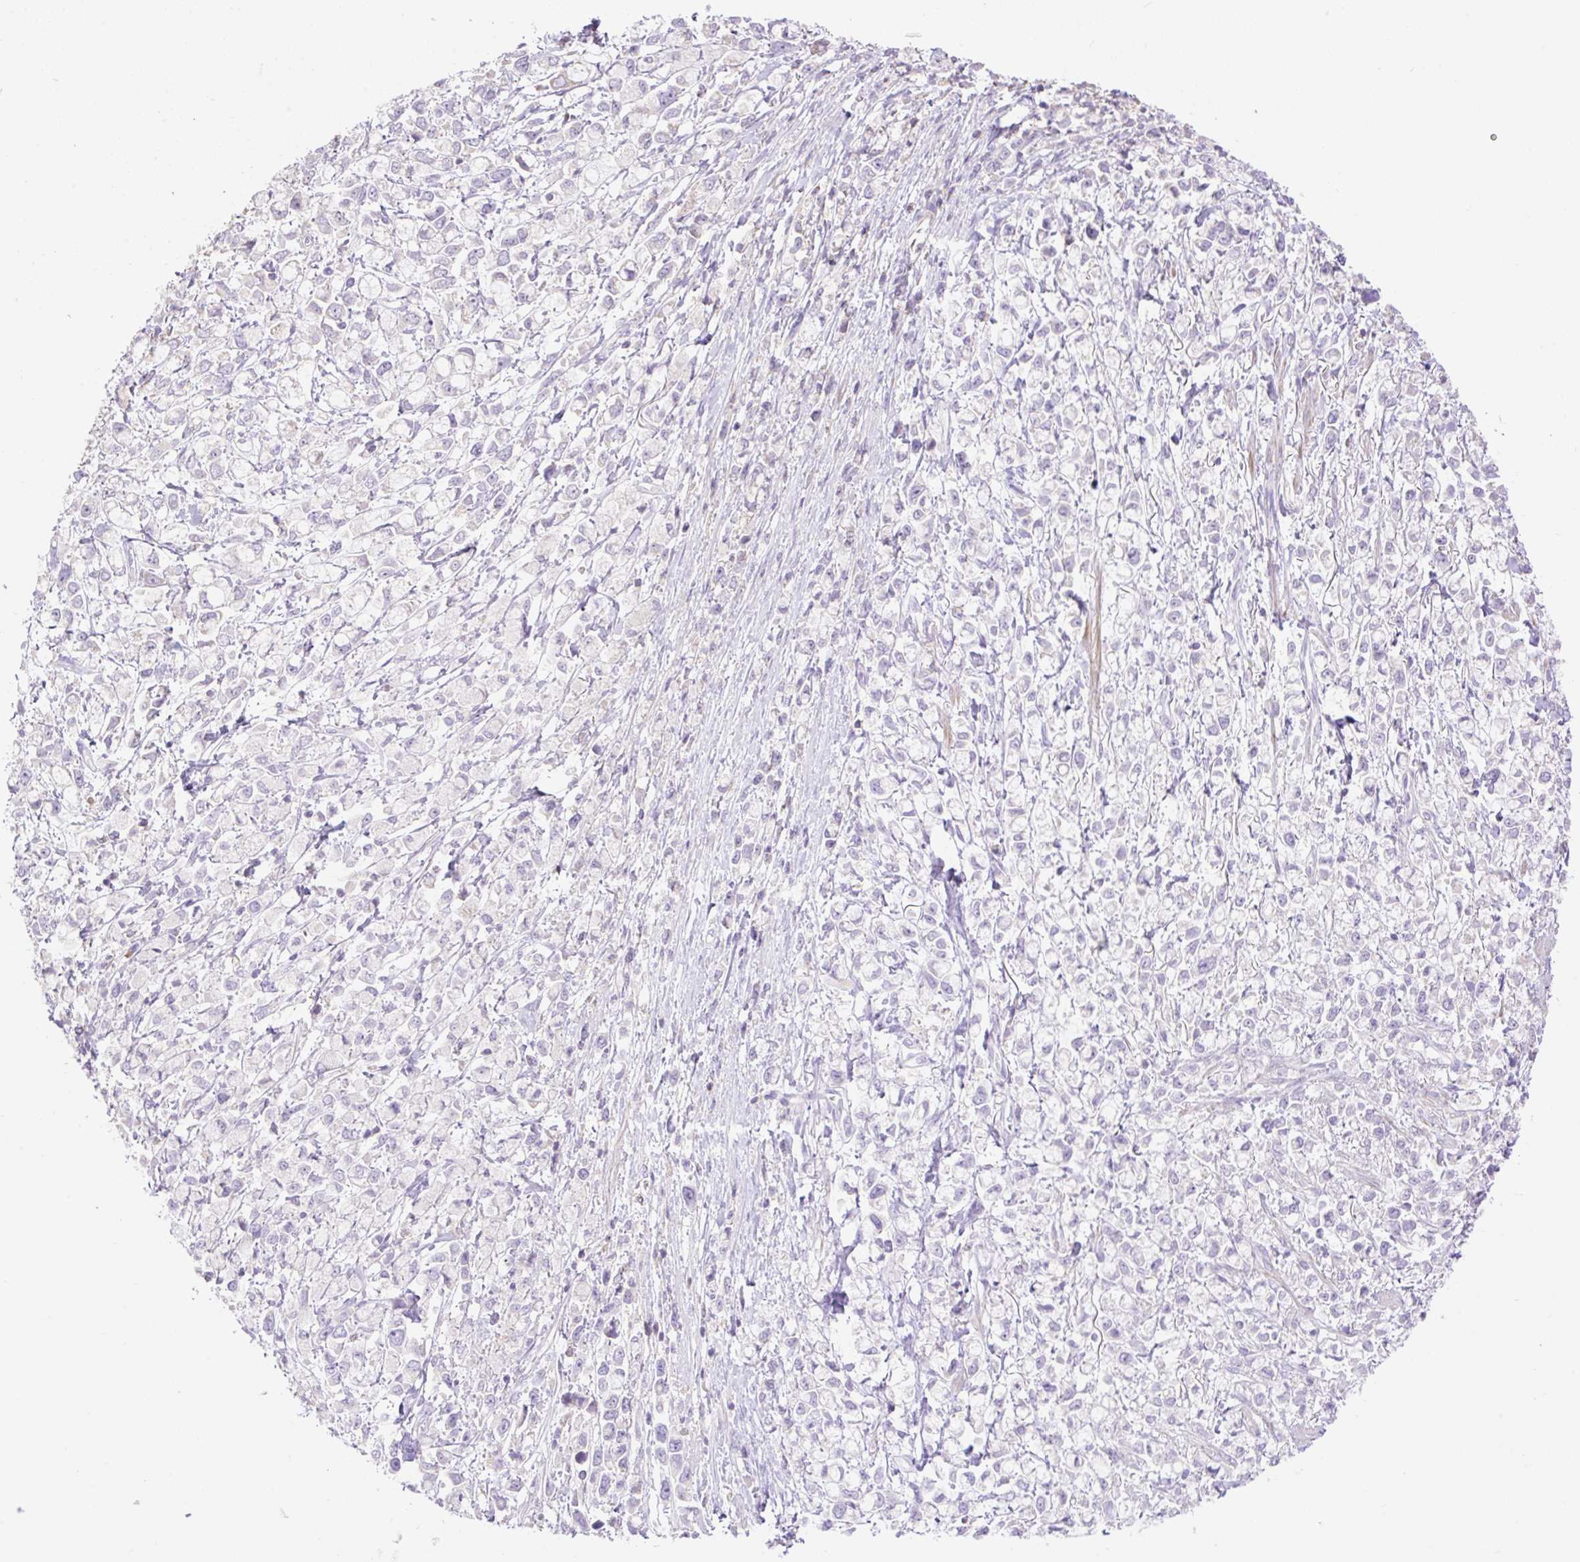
{"staining": {"intensity": "negative", "quantity": "none", "location": "none"}, "tissue": "stomach cancer", "cell_type": "Tumor cells", "image_type": "cancer", "snomed": [{"axis": "morphology", "description": "Adenocarcinoma, NOS"}, {"axis": "topography", "description": "Stomach"}], "caption": "Stomach cancer stained for a protein using immunohistochemistry (IHC) displays no expression tumor cells.", "gene": "VPS25", "patient": {"sex": "female", "age": 81}}